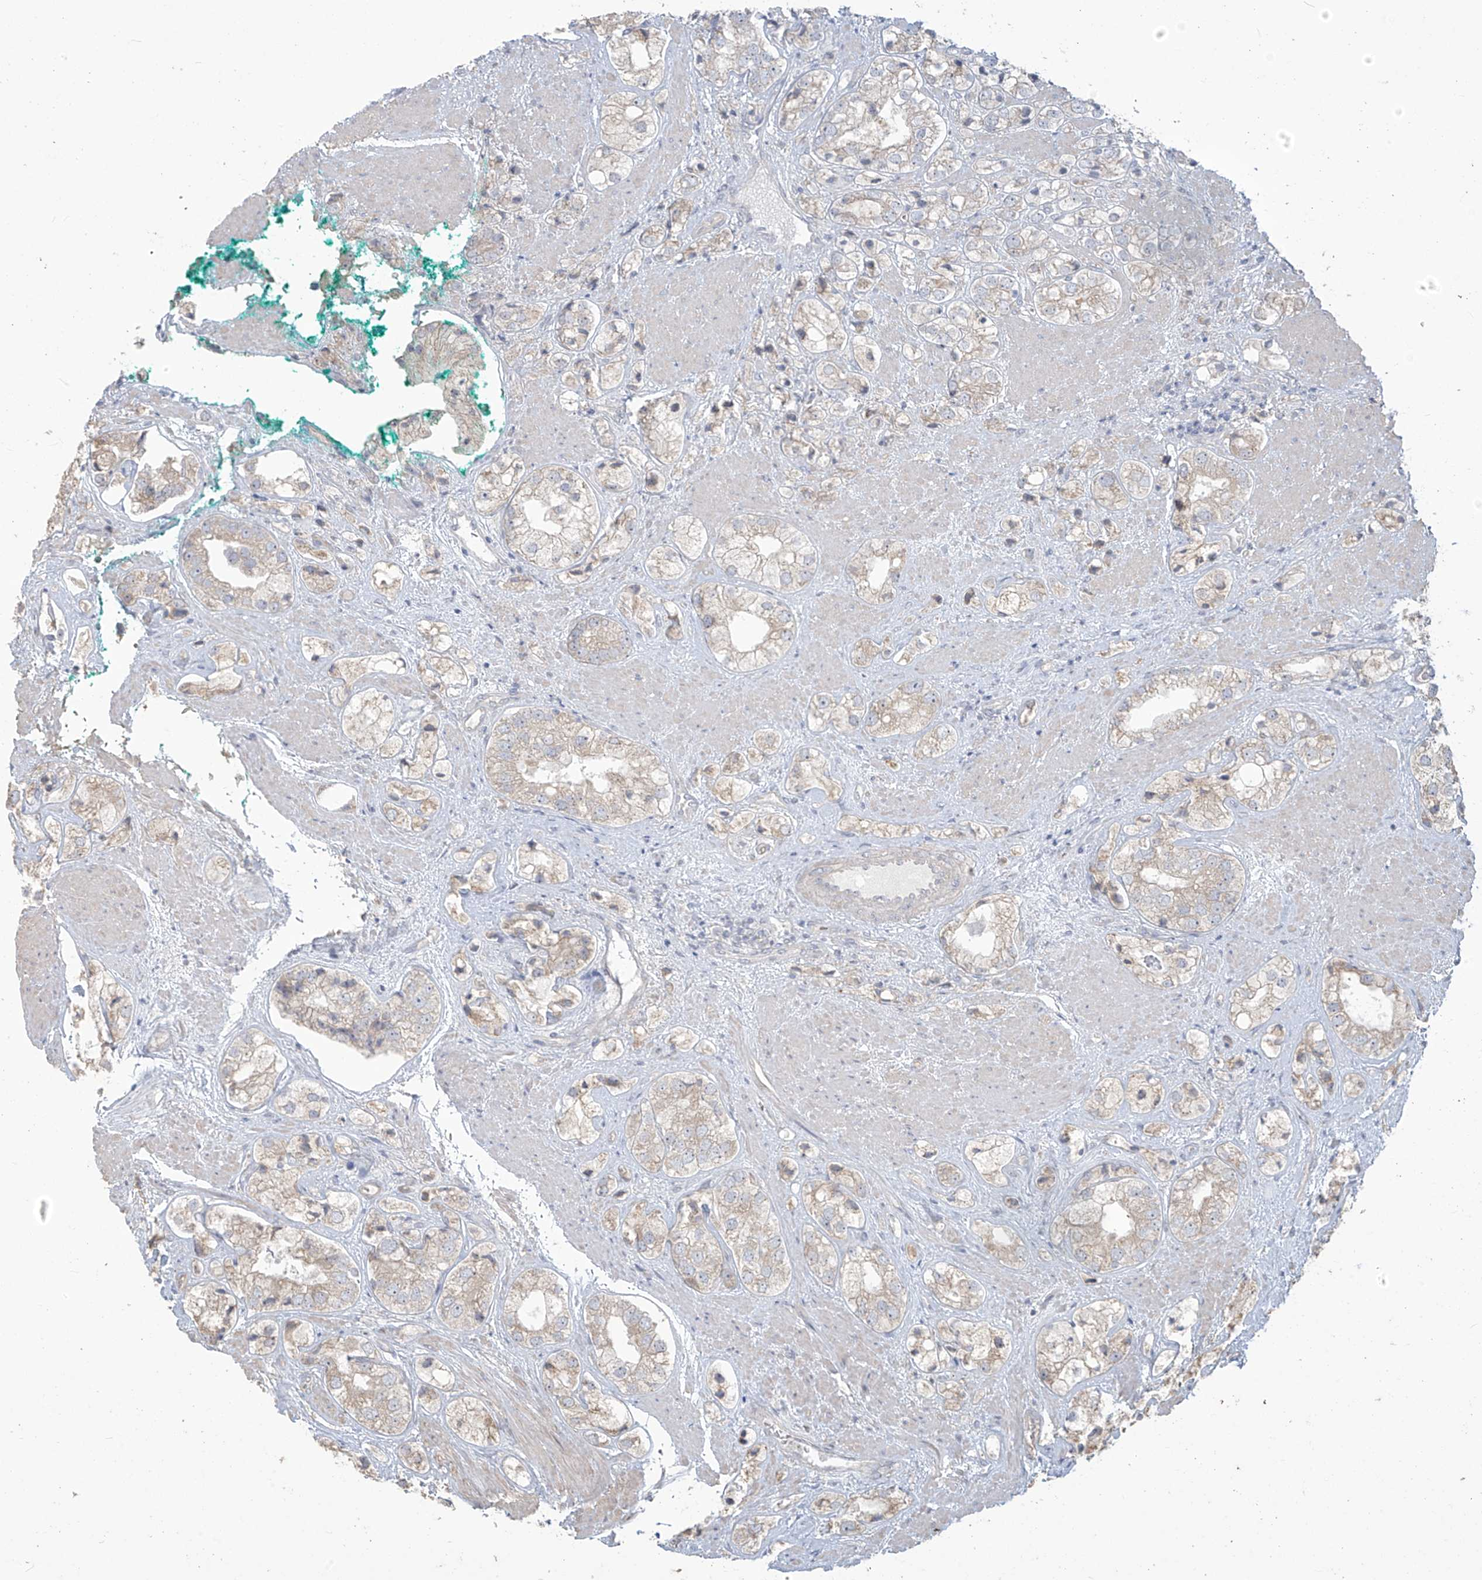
{"staining": {"intensity": "negative", "quantity": "none", "location": "none"}, "tissue": "prostate cancer", "cell_type": "Tumor cells", "image_type": "cancer", "snomed": [{"axis": "morphology", "description": "Adenocarcinoma, High grade"}, {"axis": "topography", "description": "Prostate"}], "caption": "Tumor cells are negative for protein expression in human prostate cancer.", "gene": "MAGIX", "patient": {"sex": "male", "age": 50}}